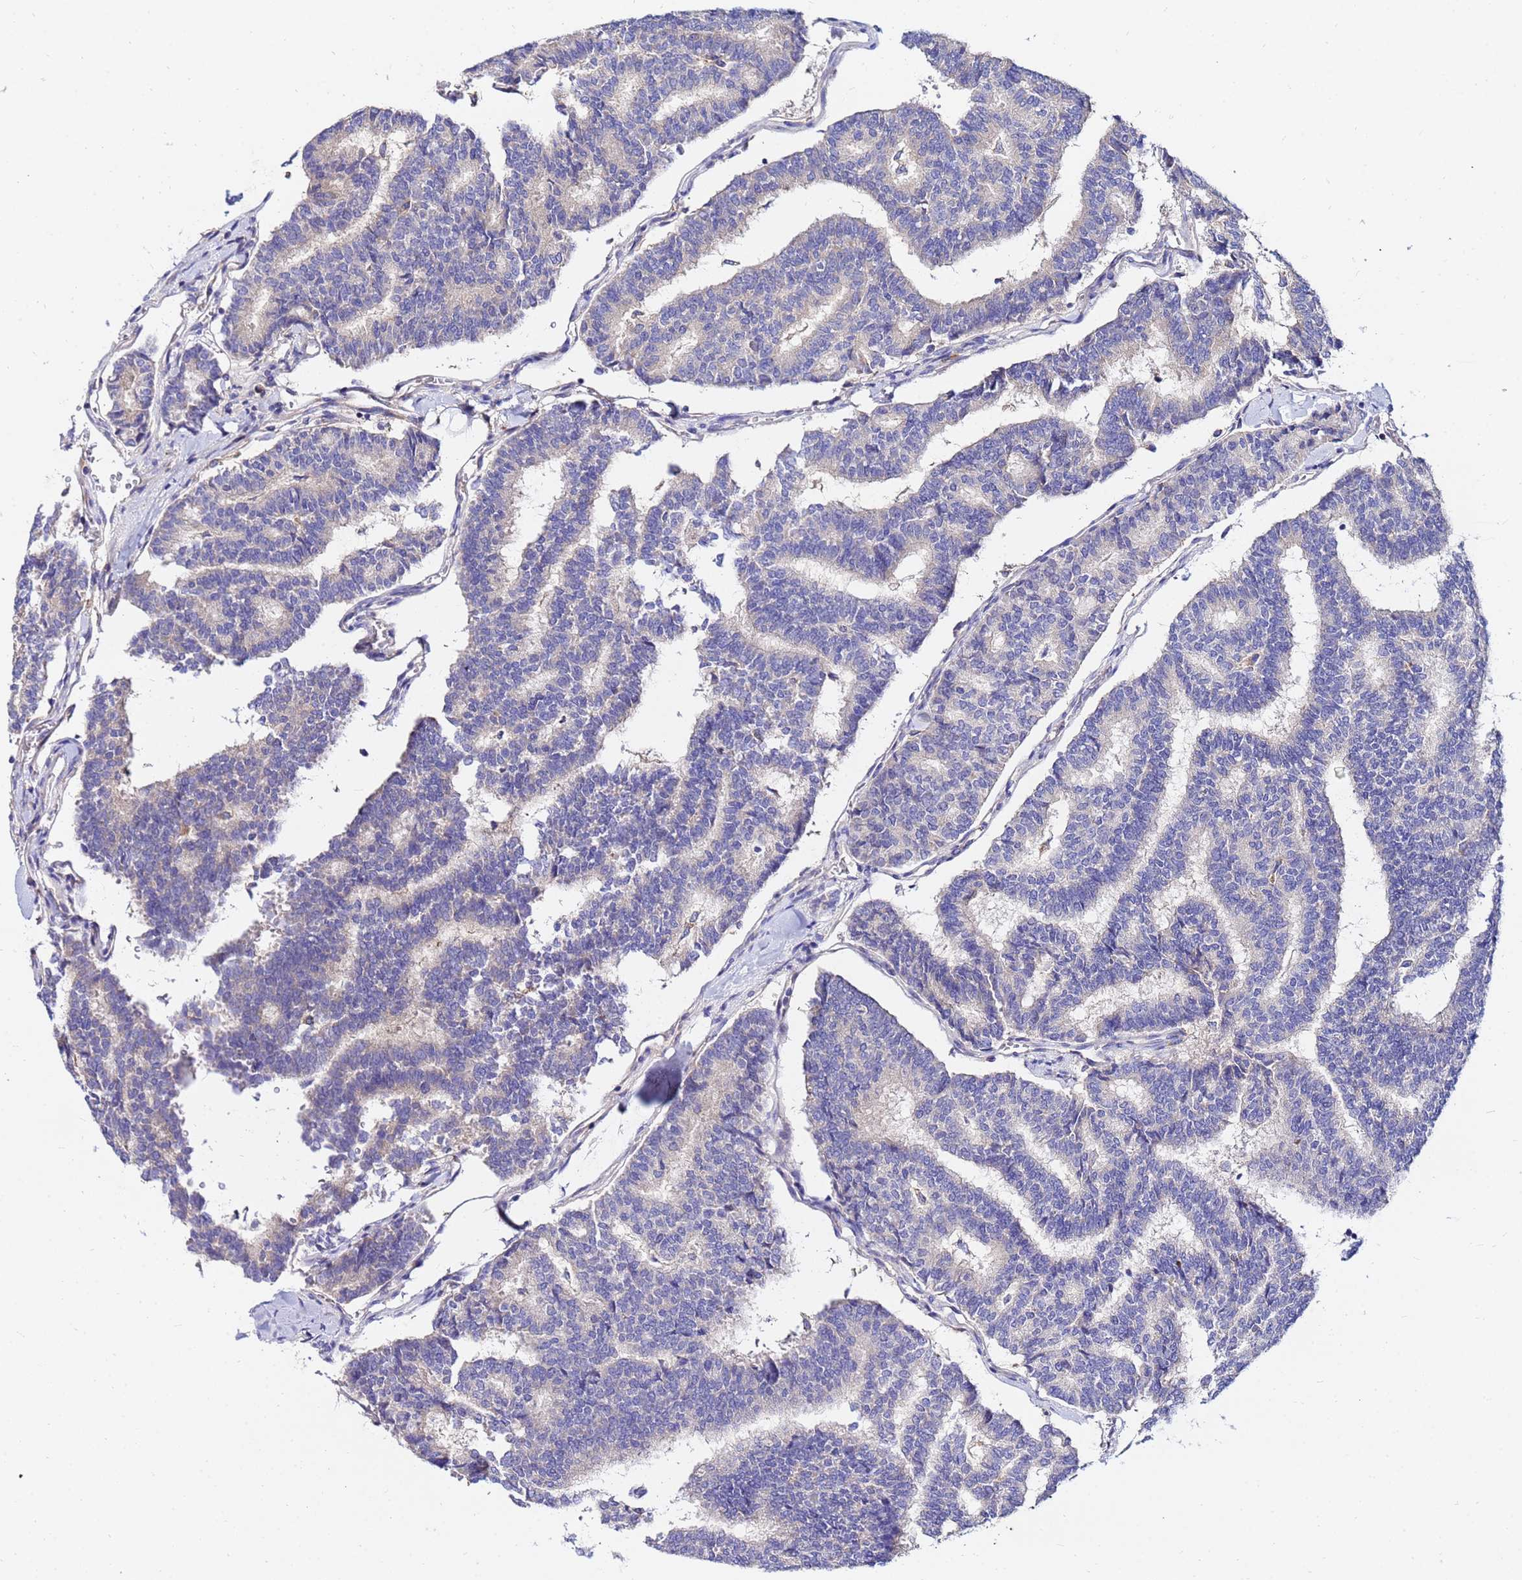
{"staining": {"intensity": "negative", "quantity": "none", "location": "none"}, "tissue": "thyroid cancer", "cell_type": "Tumor cells", "image_type": "cancer", "snomed": [{"axis": "morphology", "description": "Papillary adenocarcinoma, NOS"}, {"axis": "topography", "description": "Thyroid gland"}], "caption": "A histopathology image of papillary adenocarcinoma (thyroid) stained for a protein reveals no brown staining in tumor cells.", "gene": "HERC5", "patient": {"sex": "female", "age": 35}}